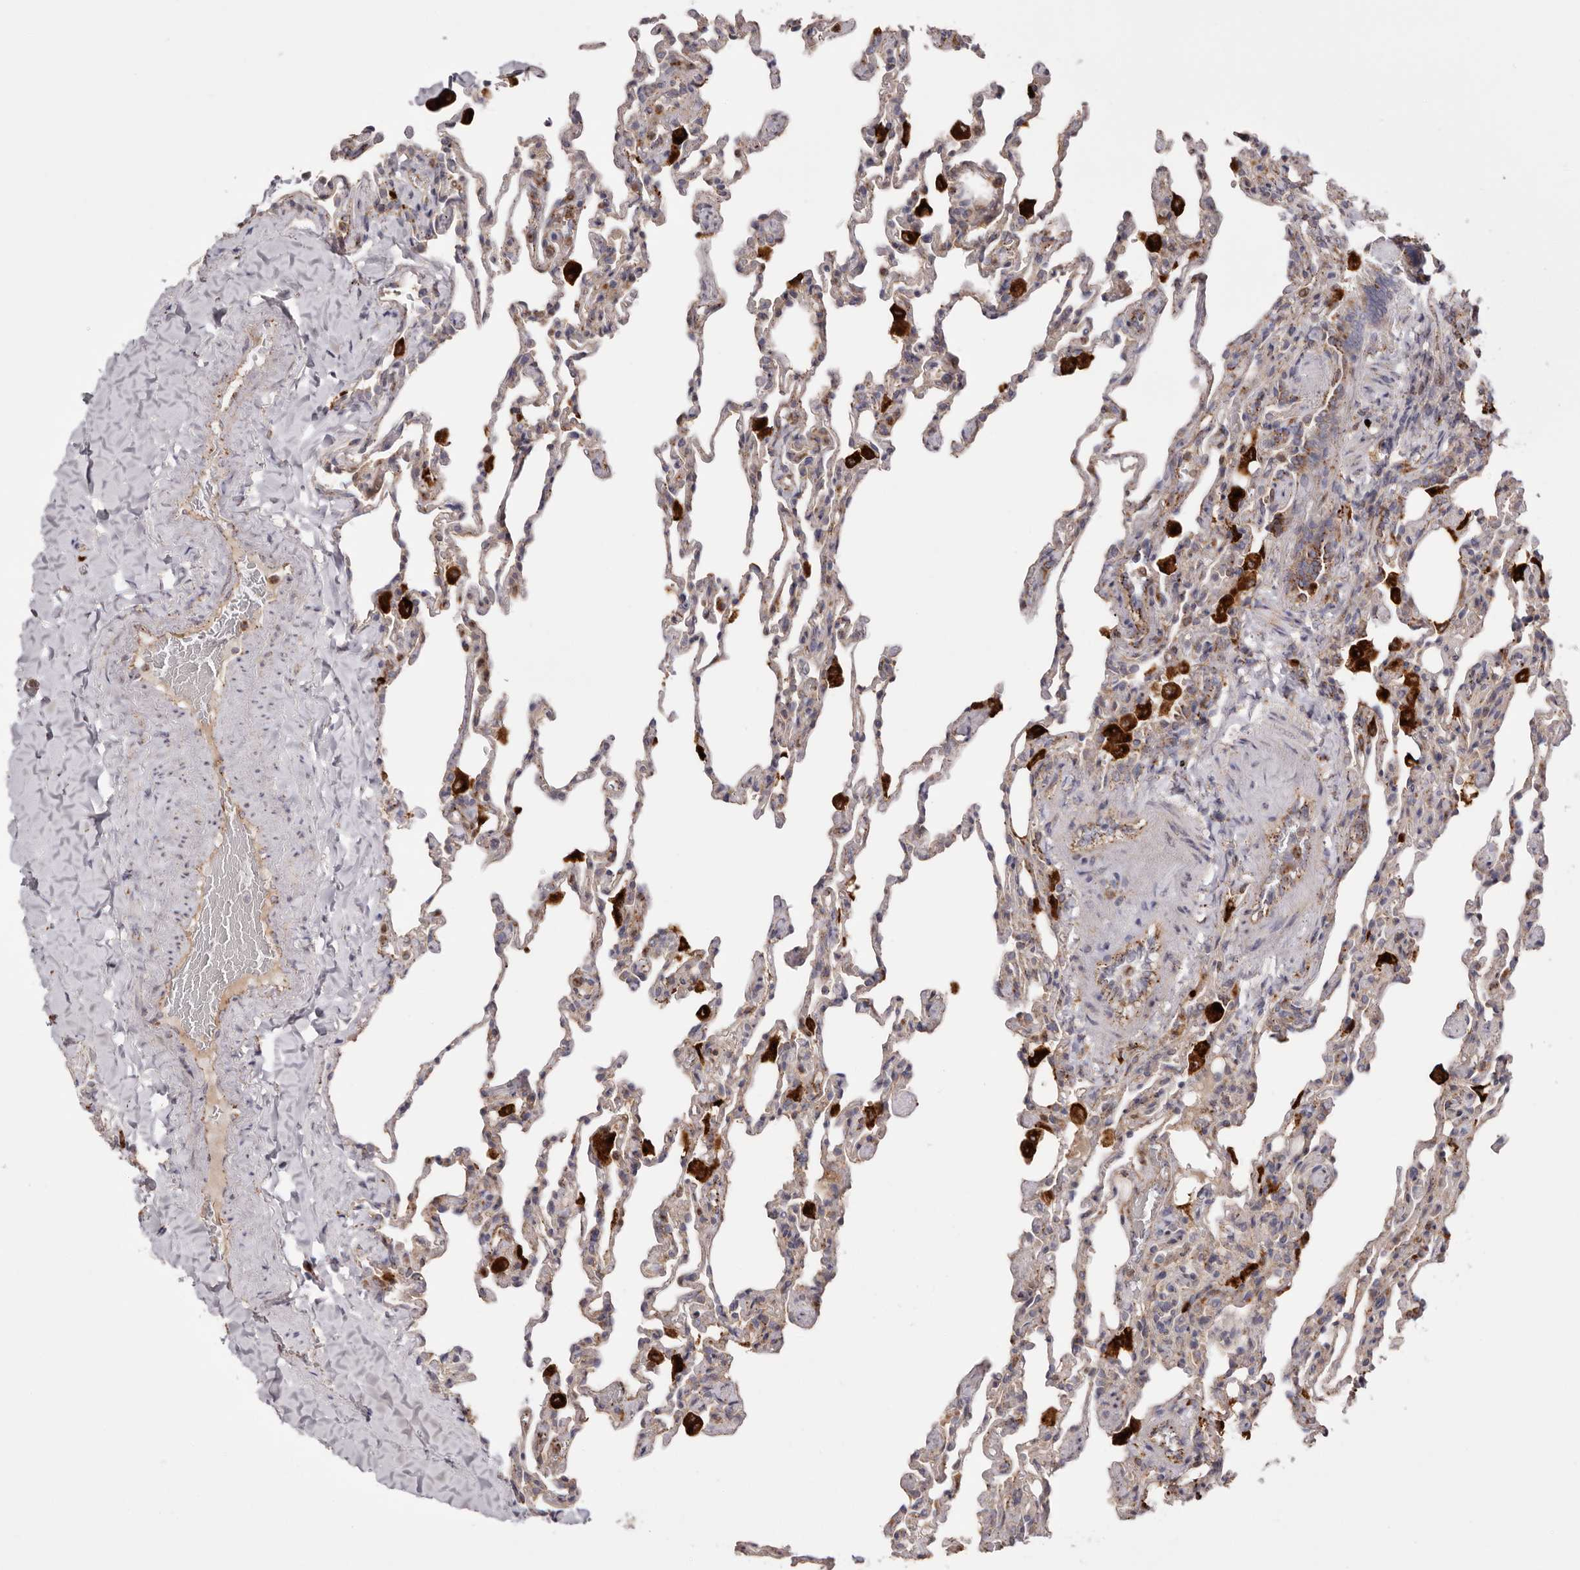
{"staining": {"intensity": "moderate", "quantity": "<25%", "location": "cytoplasmic/membranous"}, "tissue": "lung", "cell_type": "Alveolar cells", "image_type": "normal", "snomed": [{"axis": "morphology", "description": "Normal tissue, NOS"}, {"axis": "topography", "description": "Lung"}], "caption": "The immunohistochemical stain shows moderate cytoplasmic/membranous expression in alveolar cells of unremarkable lung. The protein is stained brown, and the nuclei are stained in blue (DAB (3,3'-diaminobenzidine) IHC with brightfield microscopy, high magnification).", "gene": "GRN", "patient": {"sex": "male", "age": 20}}